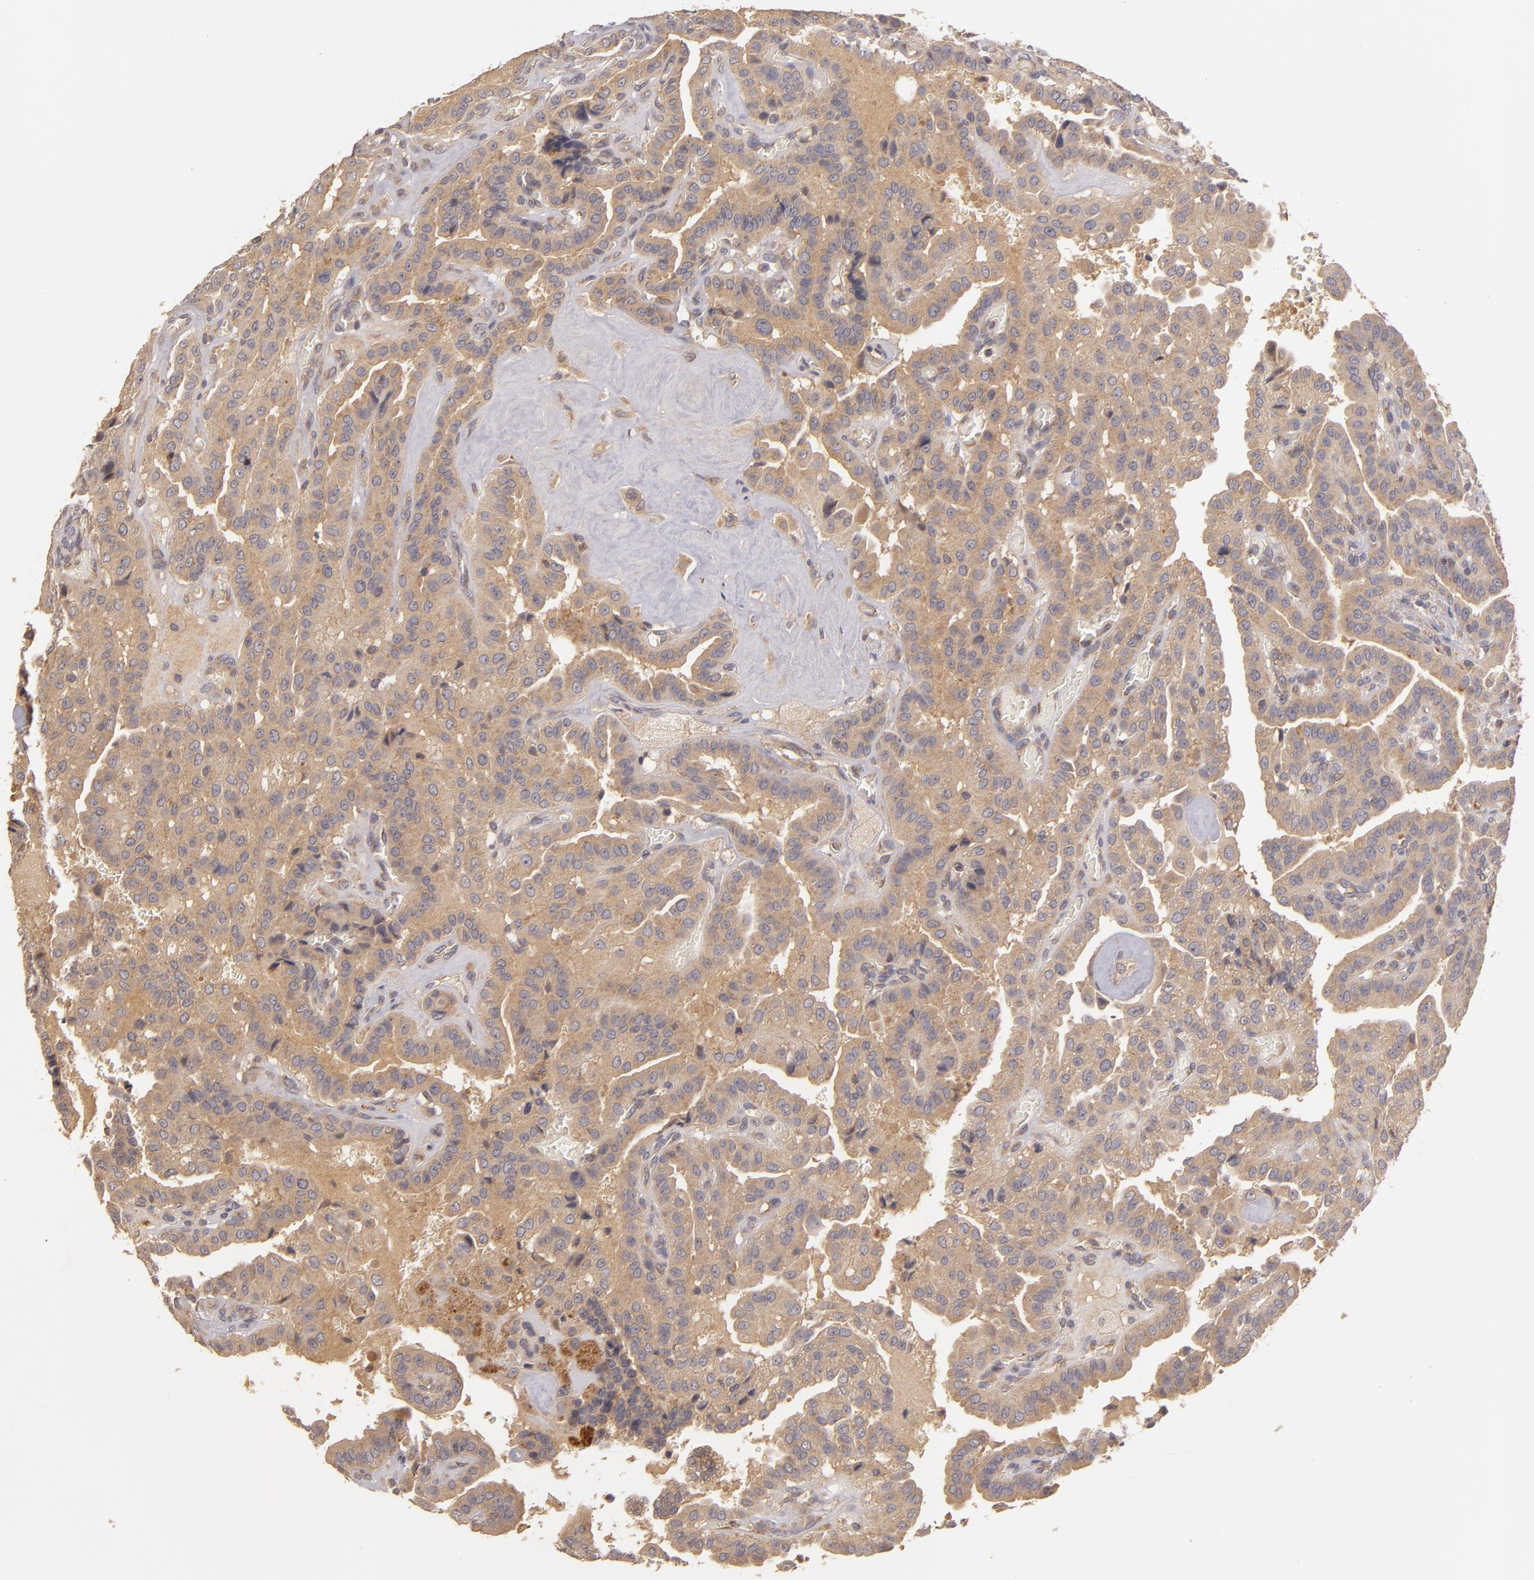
{"staining": {"intensity": "moderate", "quantity": ">75%", "location": "cytoplasmic/membranous"}, "tissue": "thyroid cancer", "cell_type": "Tumor cells", "image_type": "cancer", "snomed": [{"axis": "morphology", "description": "Papillary adenocarcinoma, NOS"}, {"axis": "topography", "description": "Thyroid gland"}], "caption": "A medium amount of moderate cytoplasmic/membranous staining is identified in approximately >75% of tumor cells in papillary adenocarcinoma (thyroid) tissue.", "gene": "UPF3B", "patient": {"sex": "male", "age": 87}}